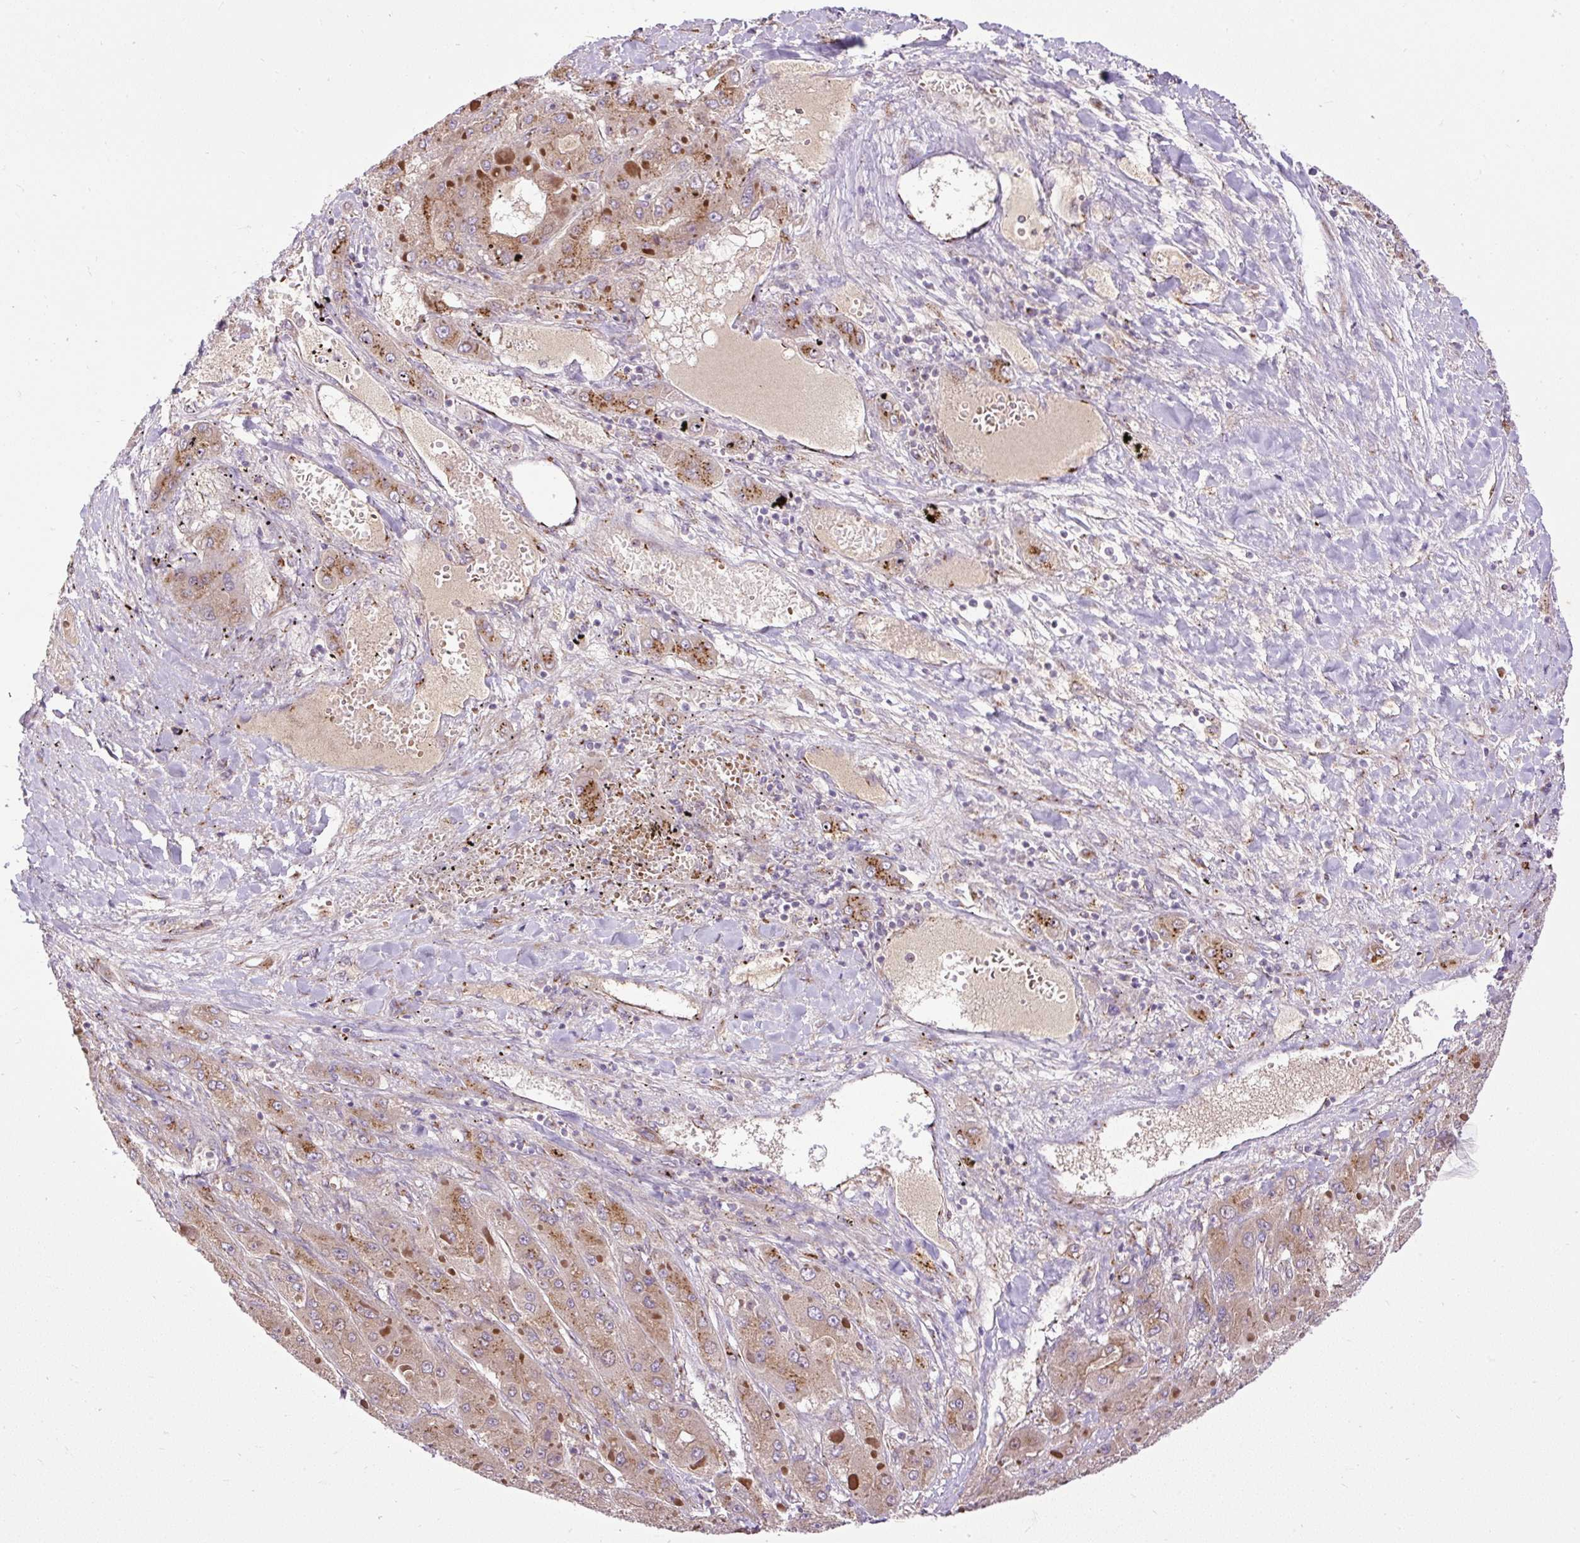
{"staining": {"intensity": "moderate", "quantity": "25%-75%", "location": "cytoplasmic/membranous"}, "tissue": "liver cancer", "cell_type": "Tumor cells", "image_type": "cancer", "snomed": [{"axis": "morphology", "description": "Carcinoma, Hepatocellular, NOS"}, {"axis": "topography", "description": "Liver"}], "caption": "An IHC image of tumor tissue is shown. Protein staining in brown labels moderate cytoplasmic/membranous positivity in hepatocellular carcinoma (liver) within tumor cells. The protein of interest is stained brown, and the nuclei are stained in blue (DAB (3,3'-diaminobenzidine) IHC with brightfield microscopy, high magnification).", "gene": "MSMP", "patient": {"sex": "female", "age": 73}}